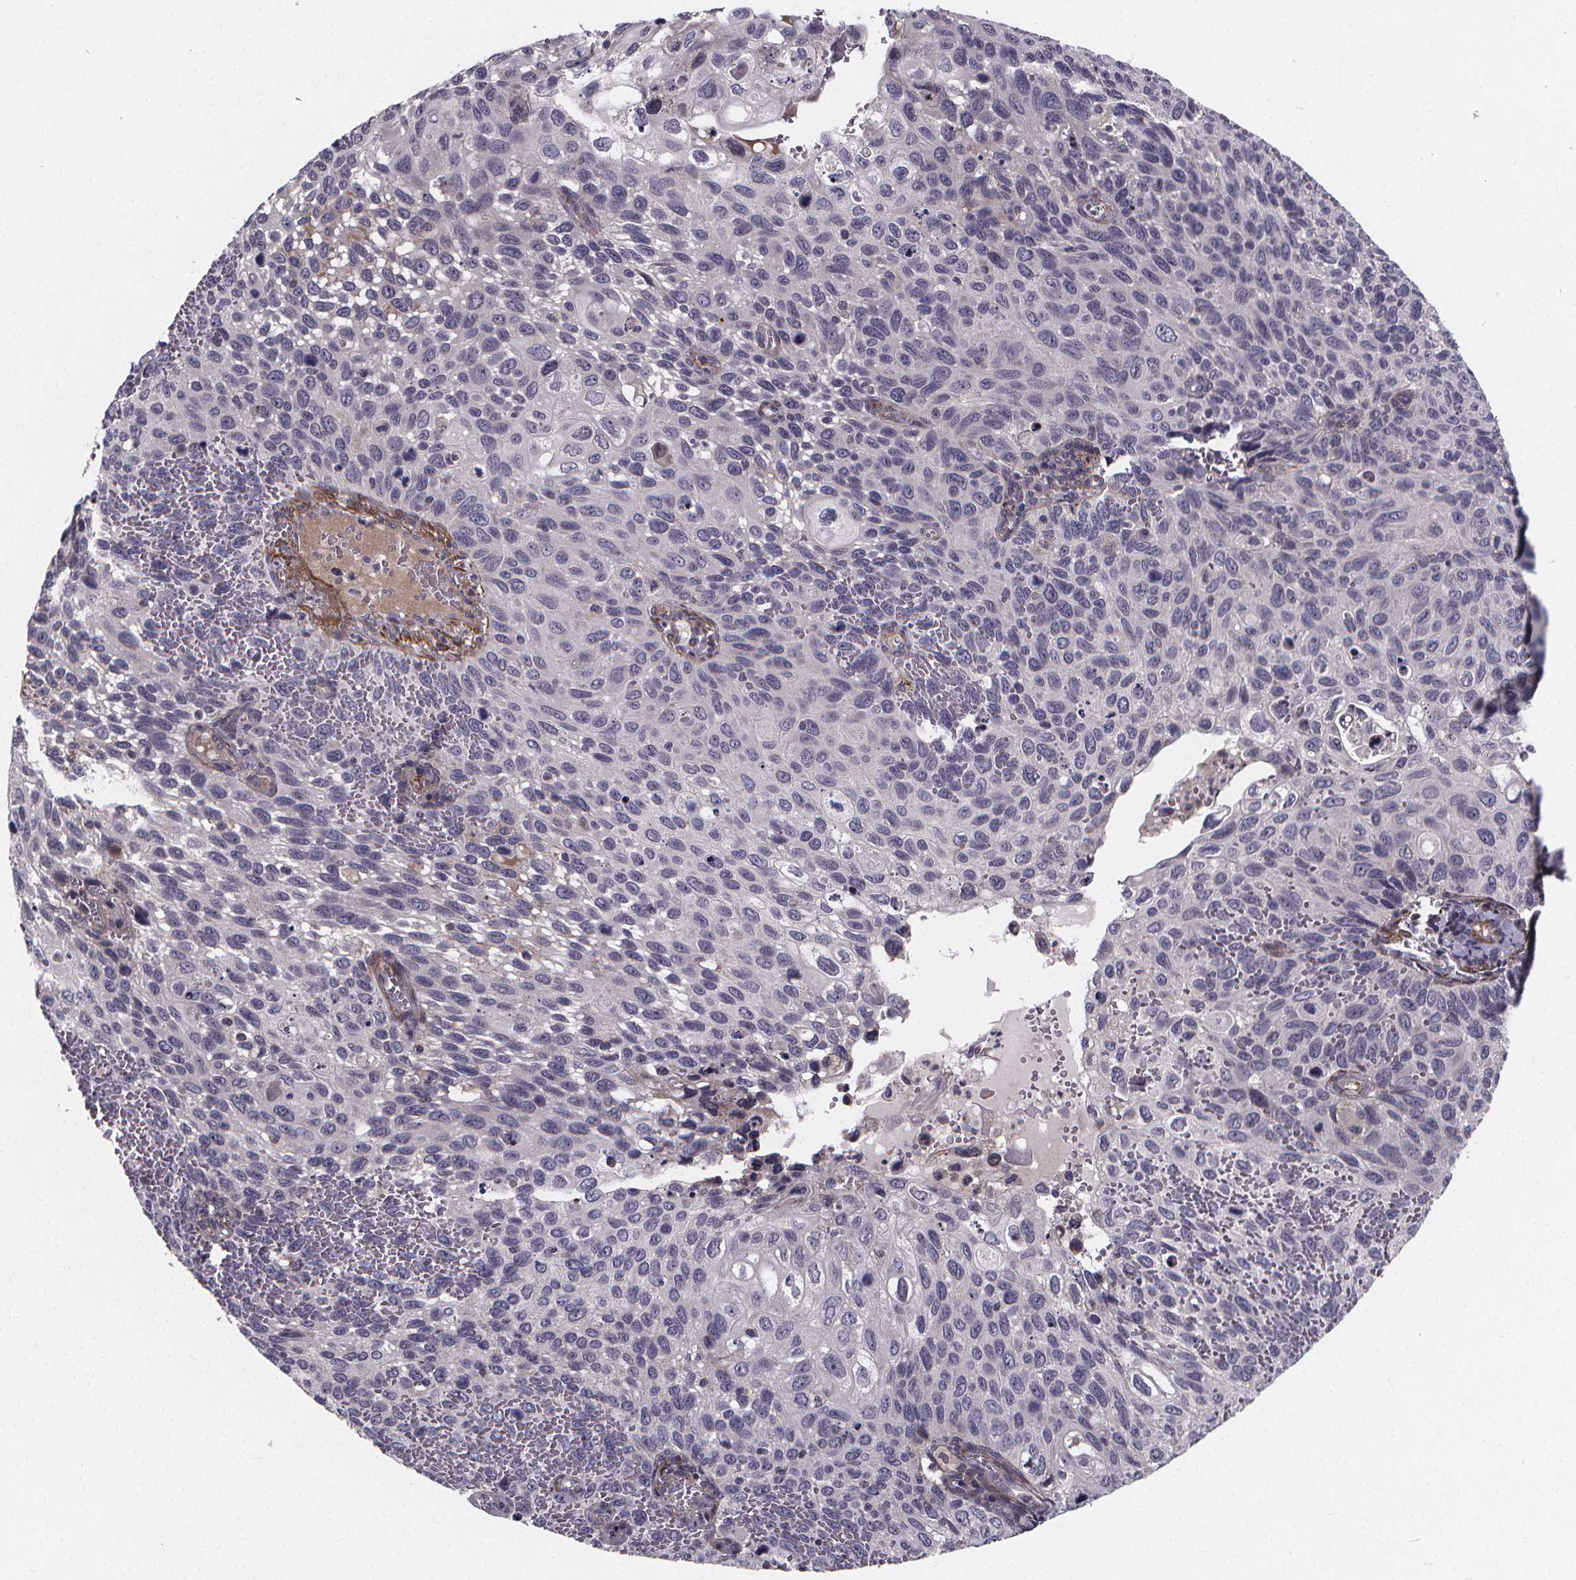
{"staining": {"intensity": "negative", "quantity": "none", "location": "none"}, "tissue": "cervical cancer", "cell_type": "Tumor cells", "image_type": "cancer", "snomed": [{"axis": "morphology", "description": "Squamous cell carcinoma, NOS"}, {"axis": "topography", "description": "Cervix"}], "caption": "The histopathology image shows no significant expression in tumor cells of cervical cancer (squamous cell carcinoma).", "gene": "FBXW2", "patient": {"sex": "female", "age": 70}}